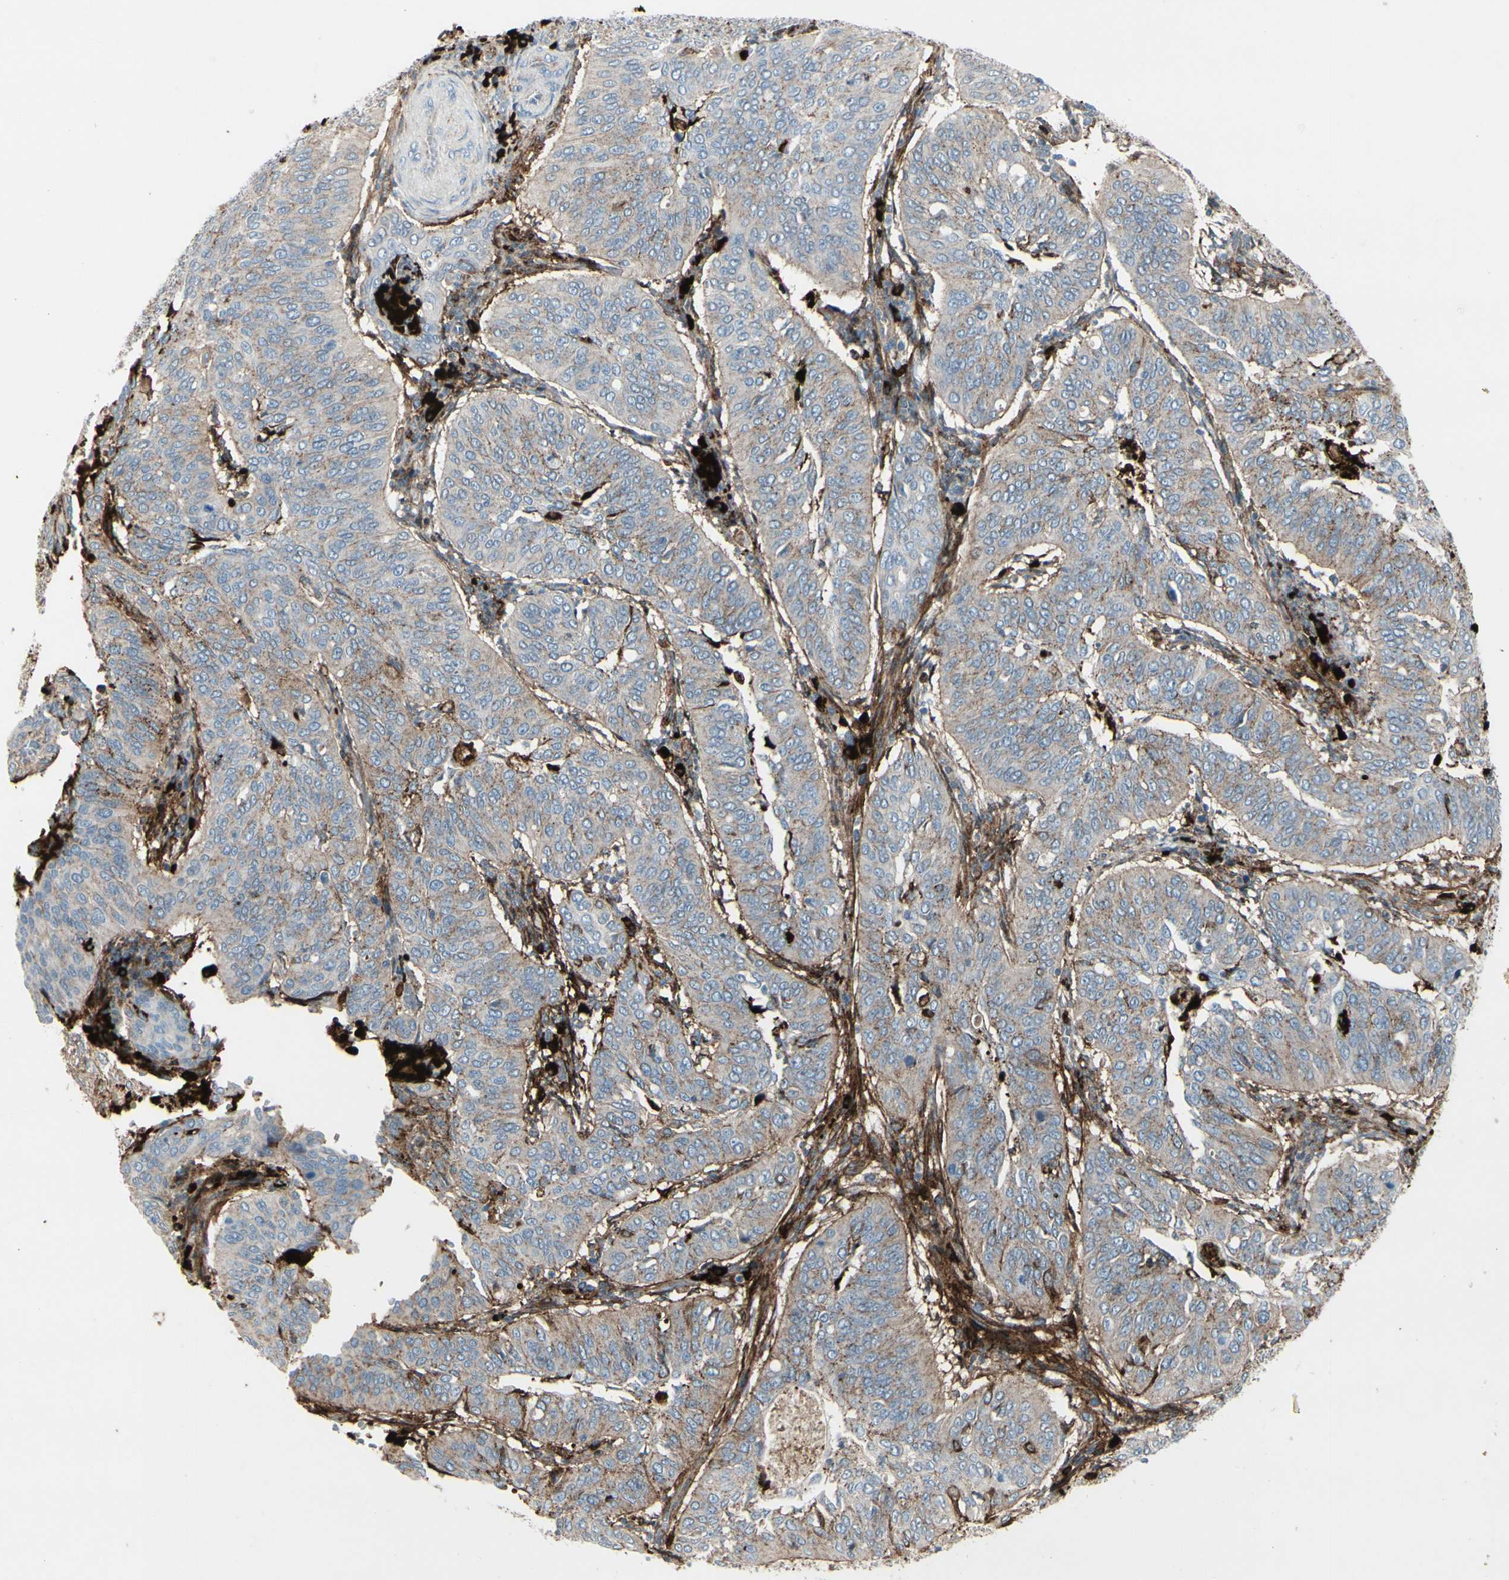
{"staining": {"intensity": "weak", "quantity": ">75%", "location": "cytoplasmic/membranous"}, "tissue": "cervical cancer", "cell_type": "Tumor cells", "image_type": "cancer", "snomed": [{"axis": "morphology", "description": "Normal tissue, NOS"}, {"axis": "morphology", "description": "Squamous cell carcinoma, NOS"}, {"axis": "topography", "description": "Cervix"}], "caption": "The image displays staining of cervical cancer, revealing weak cytoplasmic/membranous protein positivity (brown color) within tumor cells.", "gene": "IGHG1", "patient": {"sex": "female", "age": 39}}